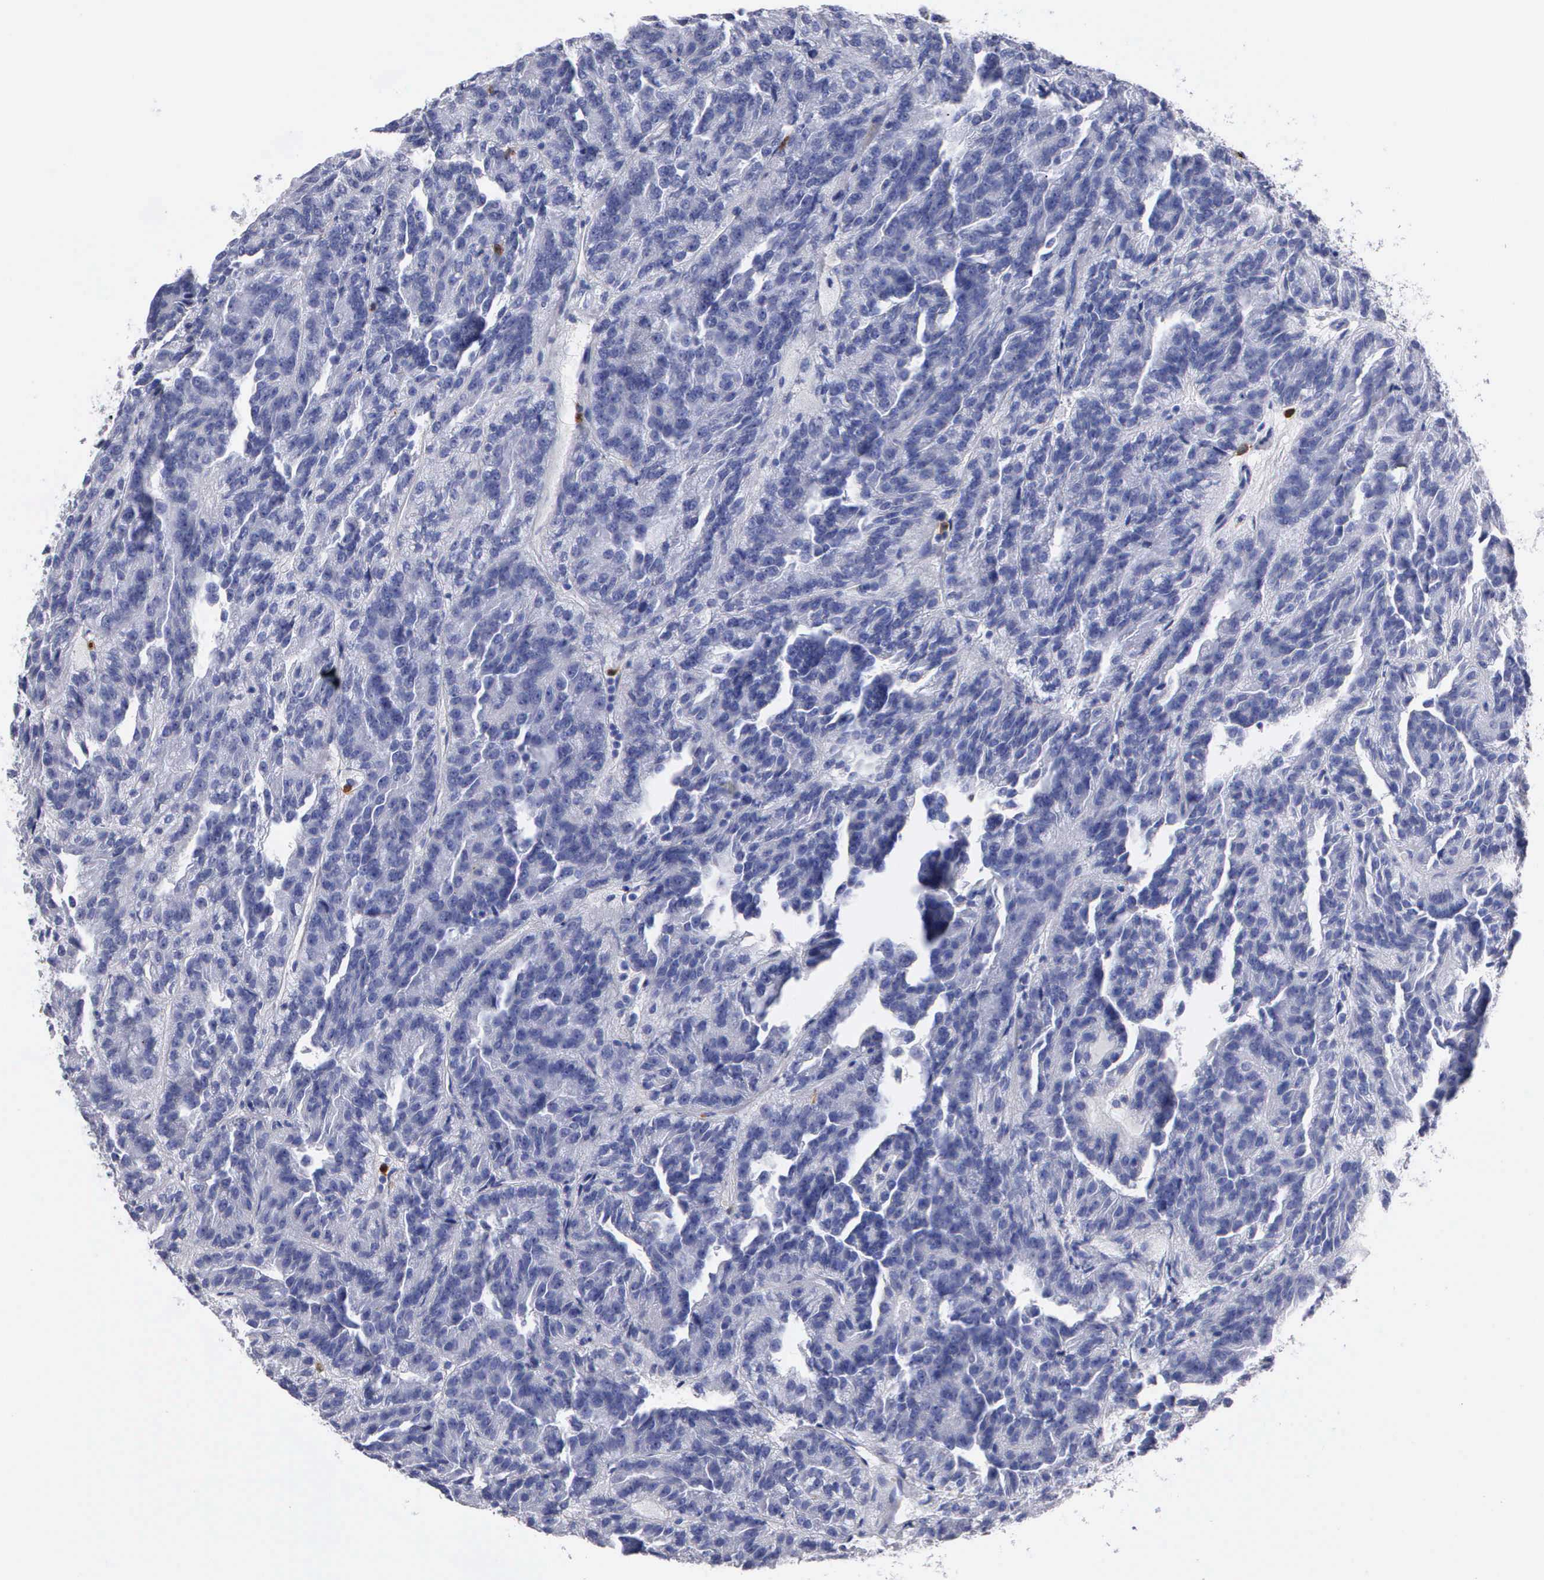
{"staining": {"intensity": "negative", "quantity": "none", "location": "none"}, "tissue": "renal cancer", "cell_type": "Tumor cells", "image_type": "cancer", "snomed": [{"axis": "morphology", "description": "Adenocarcinoma, NOS"}, {"axis": "topography", "description": "Kidney"}], "caption": "Renal adenocarcinoma was stained to show a protein in brown. There is no significant expression in tumor cells. The staining was performed using DAB to visualize the protein expression in brown, while the nuclei were stained in blue with hematoxylin (Magnification: 20x).", "gene": "CTSG", "patient": {"sex": "male", "age": 46}}